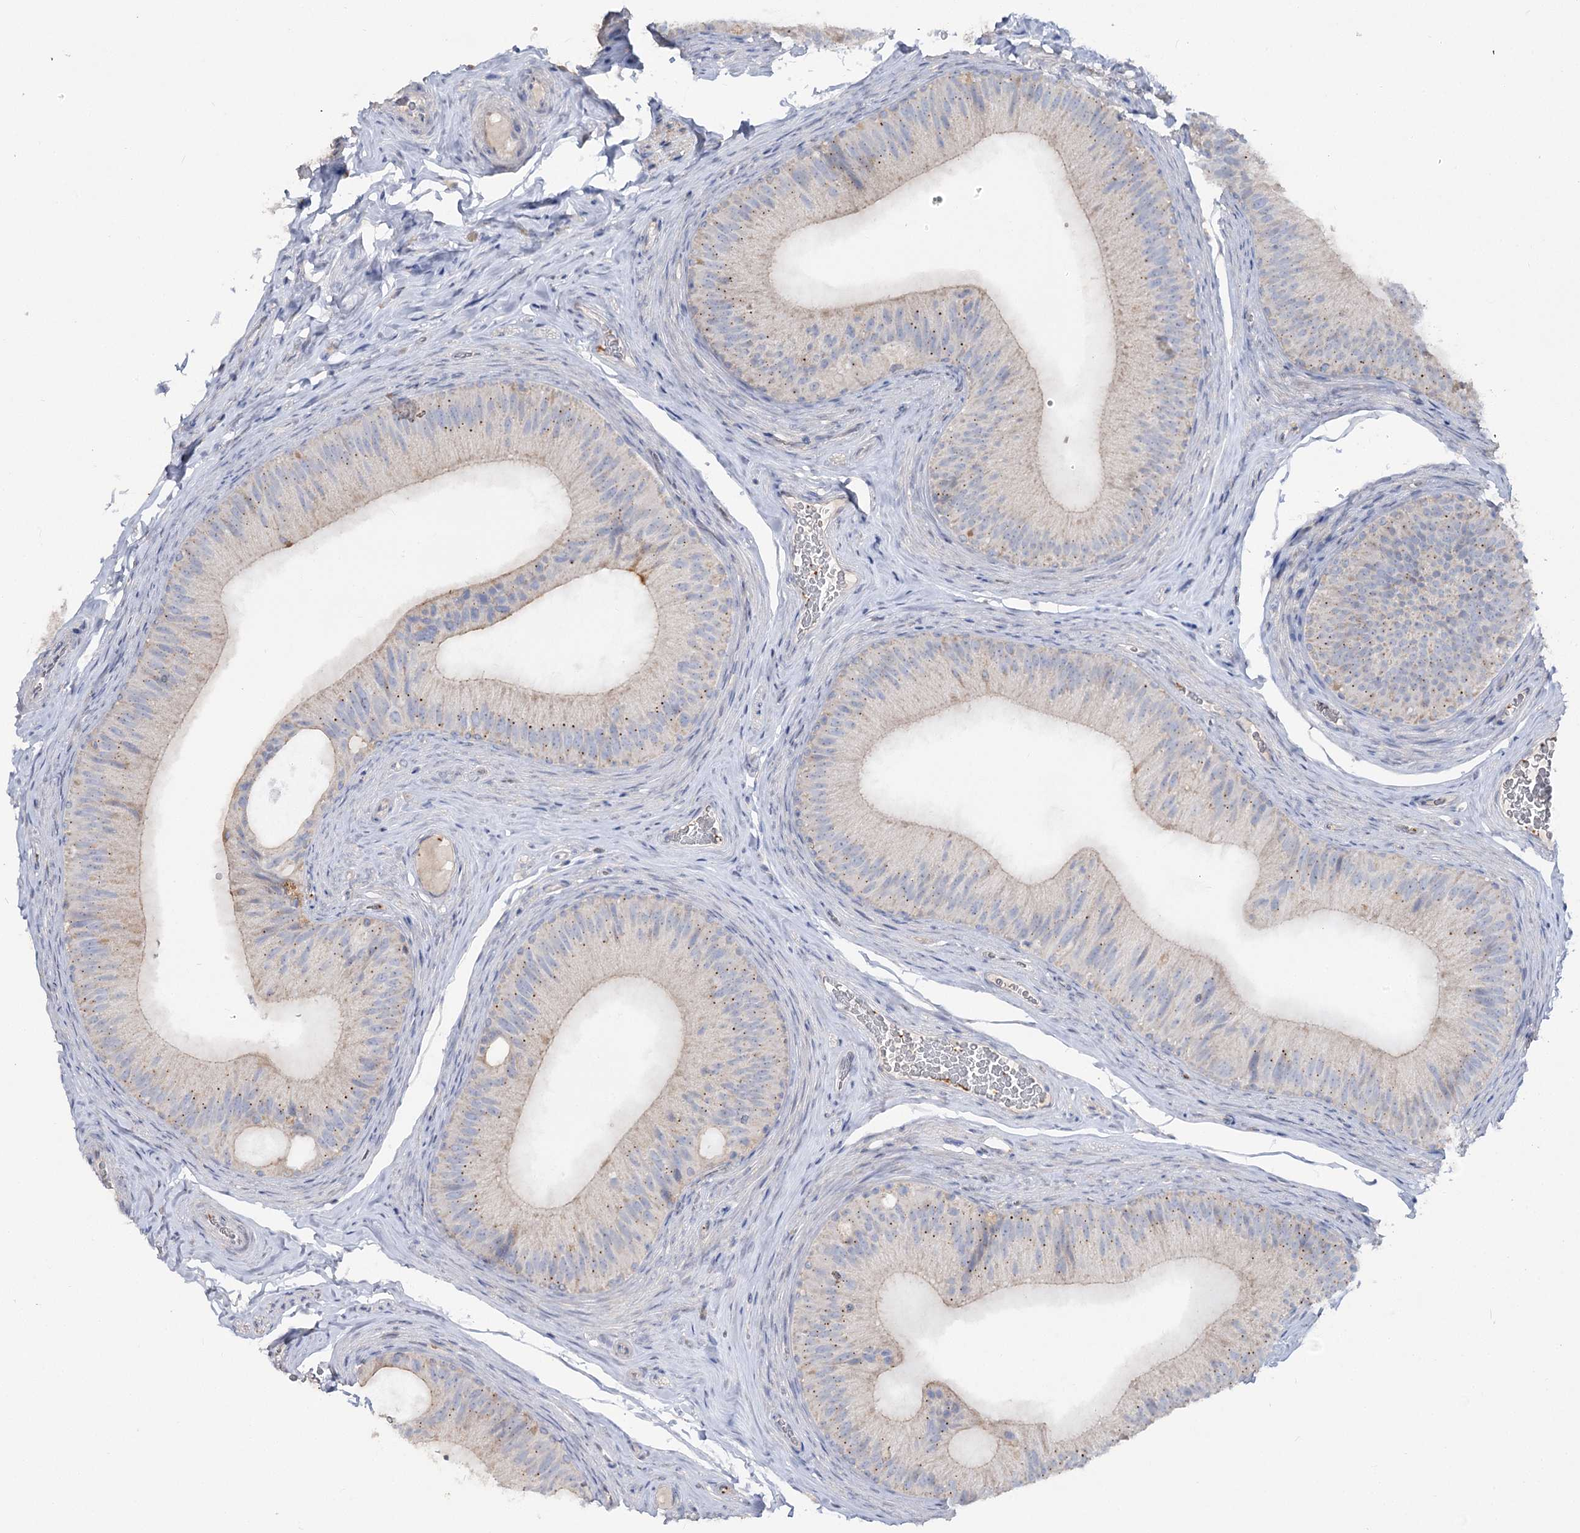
{"staining": {"intensity": "weak", "quantity": "25%-75%", "location": "cytoplasmic/membranous"}, "tissue": "epididymis", "cell_type": "Glandular cells", "image_type": "normal", "snomed": [{"axis": "morphology", "description": "Normal tissue, NOS"}, {"axis": "topography", "description": "Epididymis"}], "caption": "The photomicrograph reveals staining of benign epididymis, revealing weak cytoplasmic/membranous protein positivity (brown color) within glandular cells.", "gene": "TMEM187", "patient": {"sex": "male", "age": 34}}